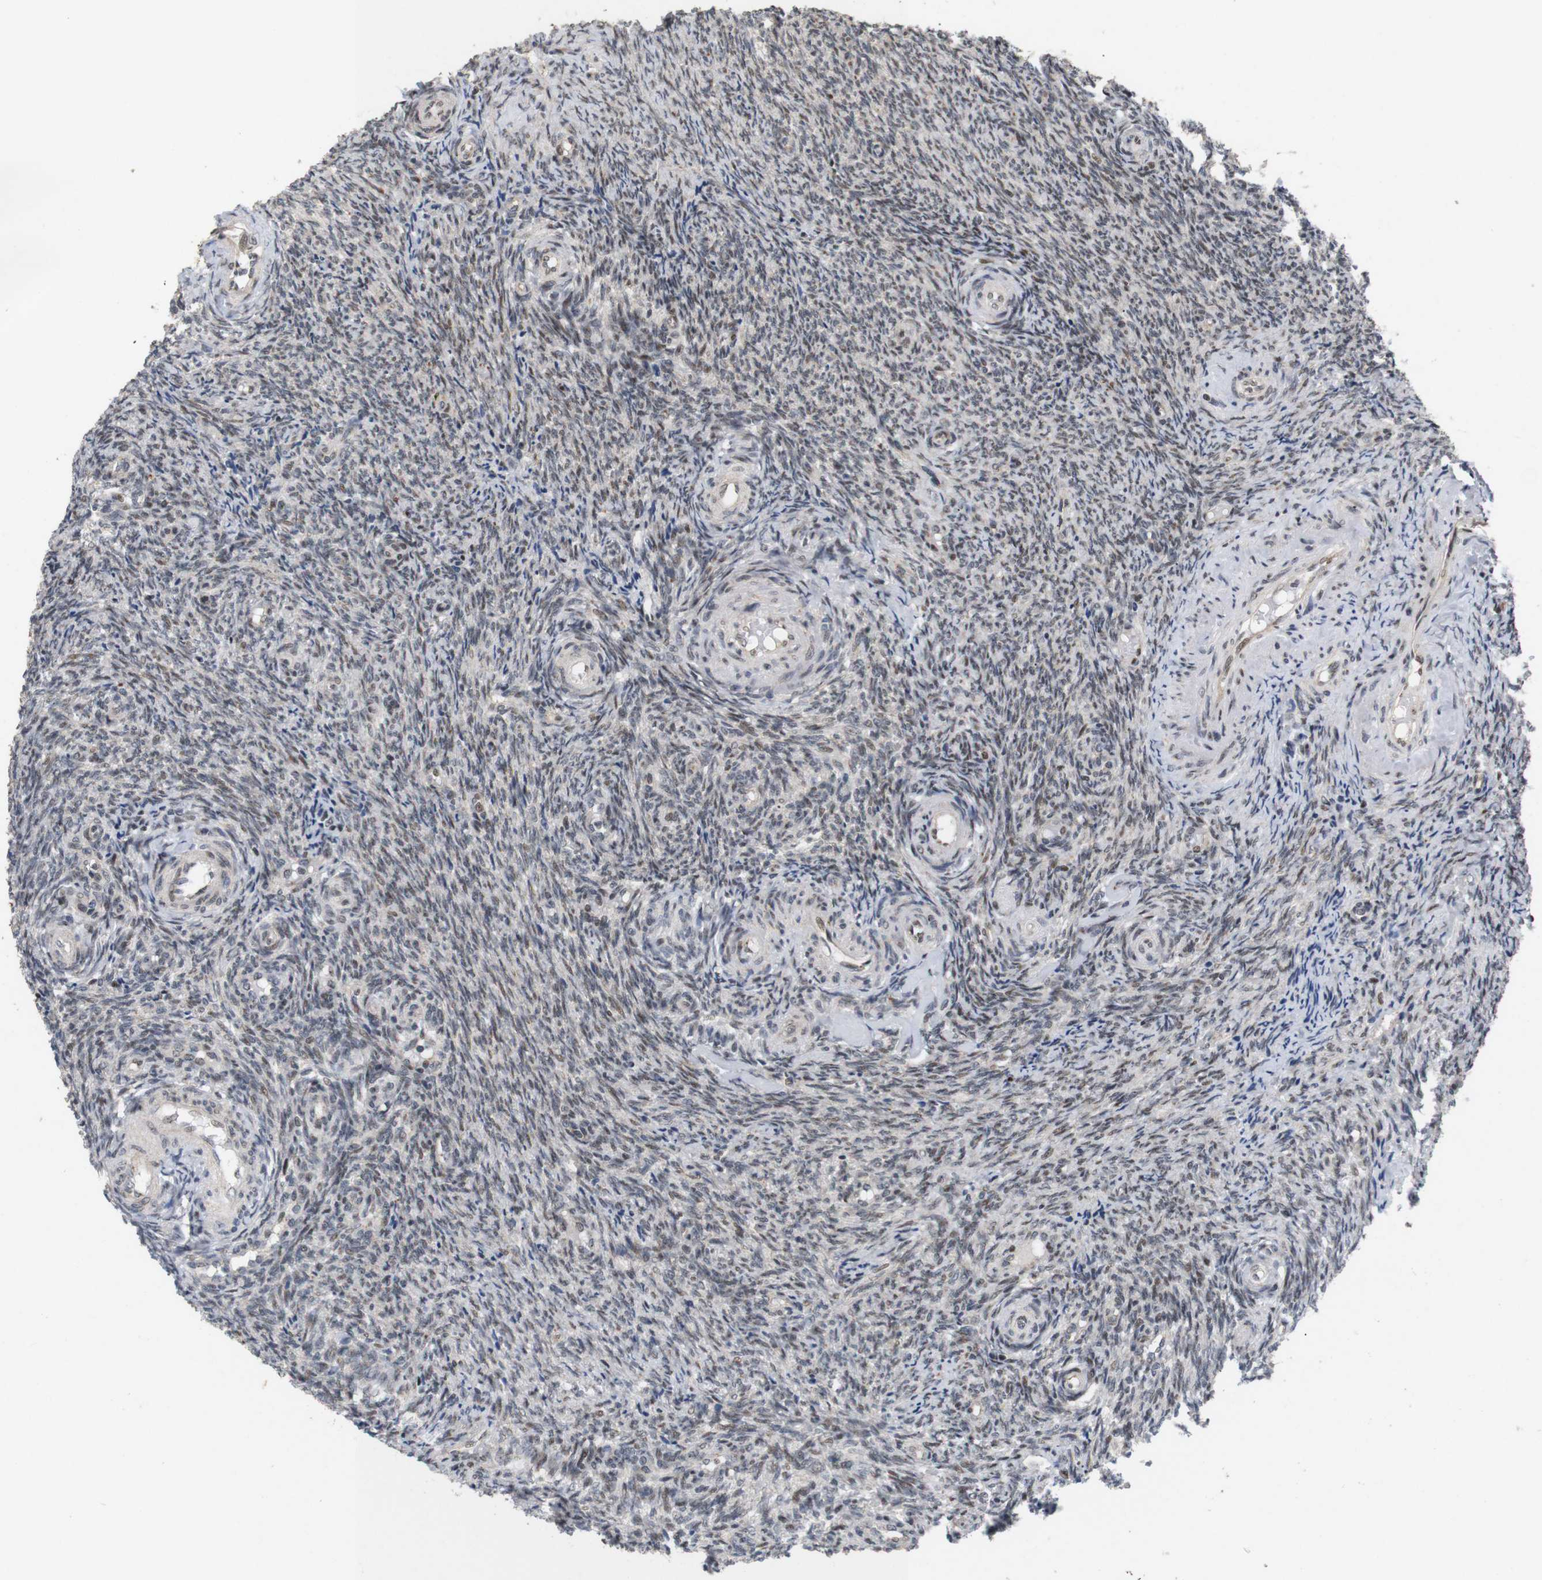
{"staining": {"intensity": "weak", "quantity": "25%-75%", "location": "nuclear"}, "tissue": "ovary", "cell_type": "Ovarian stroma cells", "image_type": "normal", "snomed": [{"axis": "morphology", "description": "Normal tissue, NOS"}, {"axis": "topography", "description": "Ovary"}], "caption": "There is low levels of weak nuclear positivity in ovarian stroma cells of benign ovary, as demonstrated by immunohistochemical staining (brown color).", "gene": "PYM1", "patient": {"sex": "female", "age": 41}}